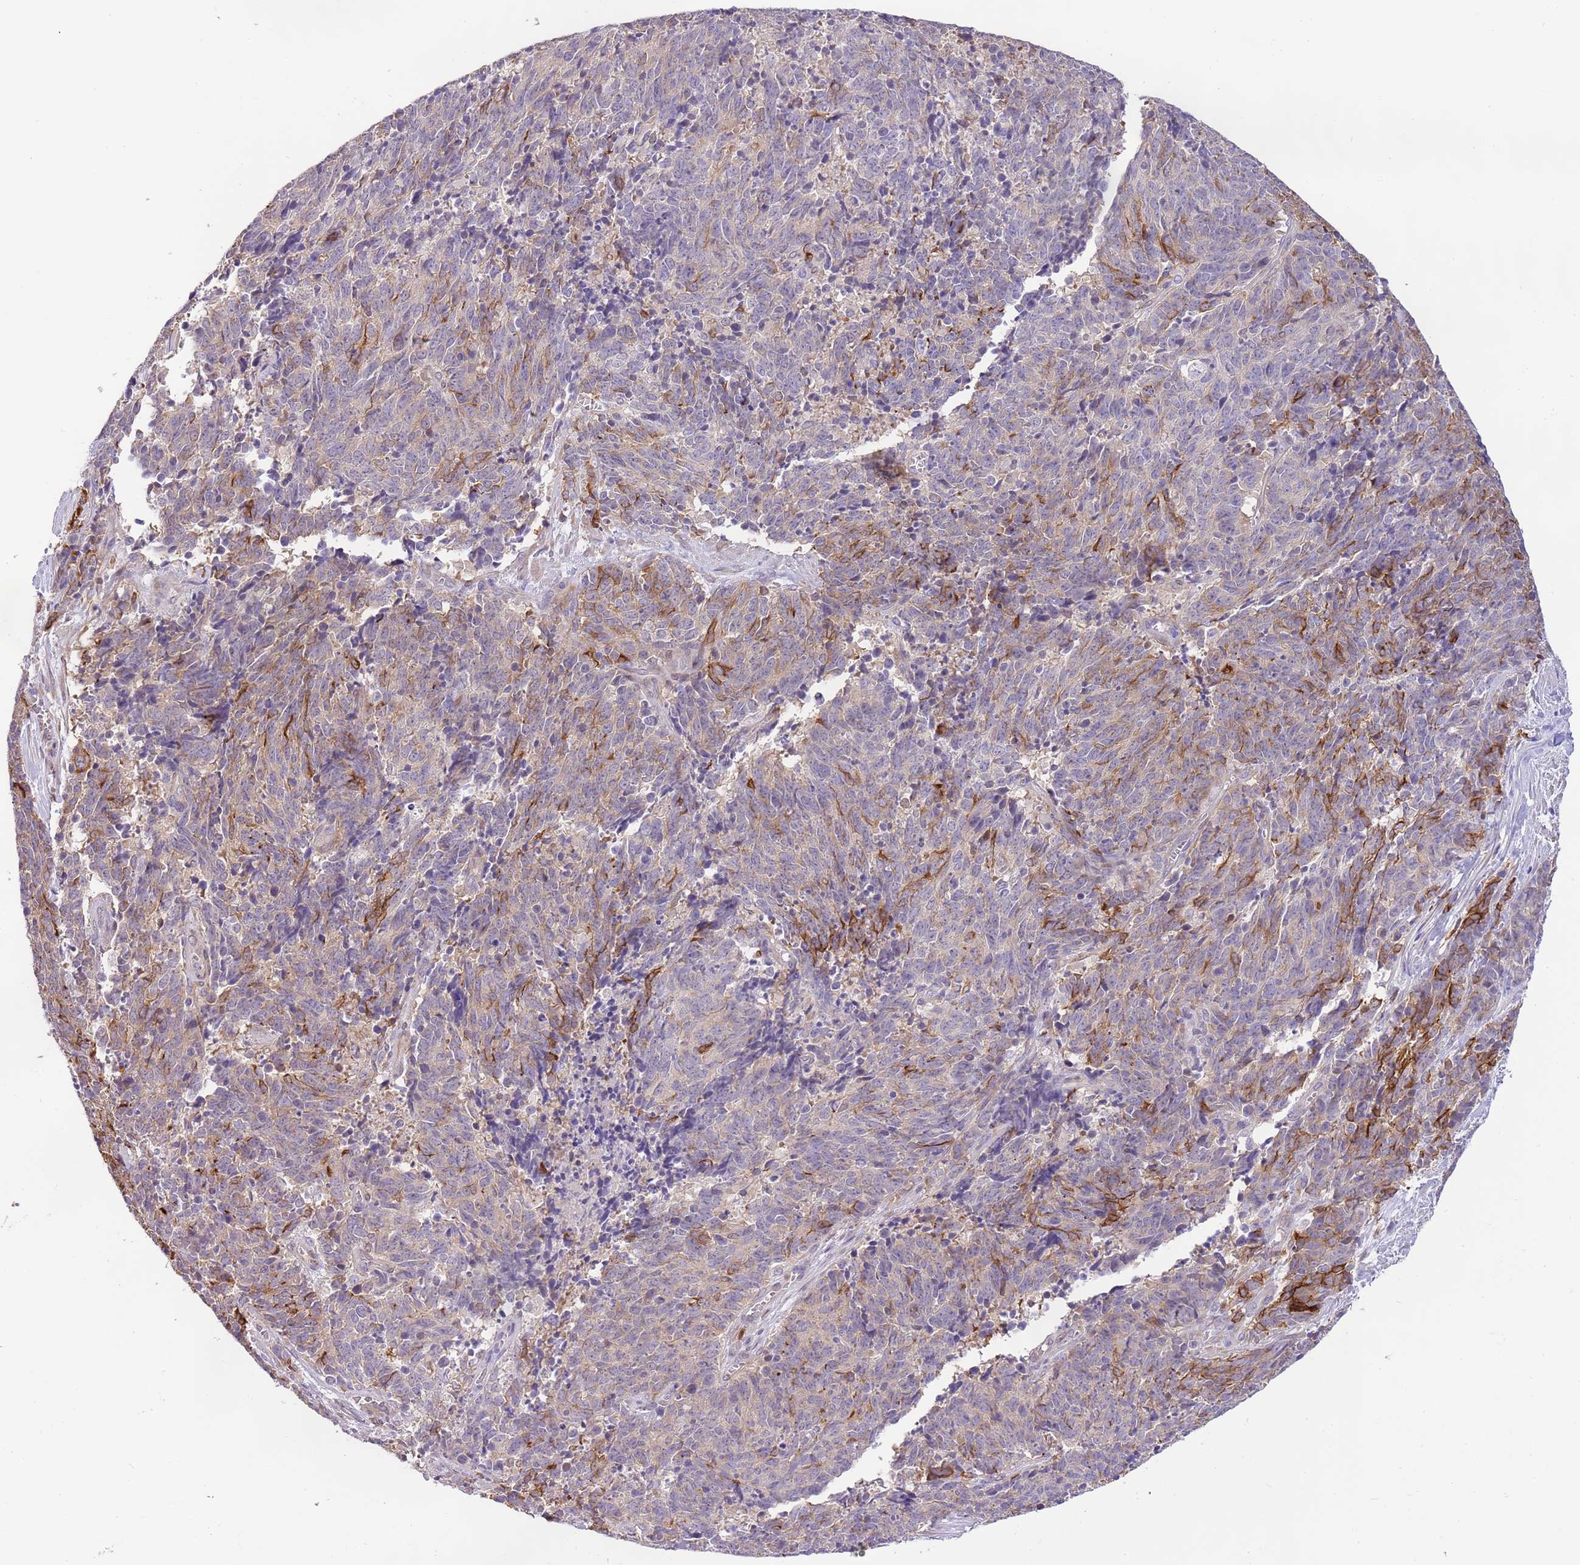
{"staining": {"intensity": "moderate", "quantity": "<25%", "location": "cytoplasmic/membranous"}, "tissue": "cervical cancer", "cell_type": "Tumor cells", "image_type": "cancer", "snomed": [{"axis": "morphology", "description": "Squamous cell carcinoma, NOS"}, {"axis": "topography", "description": "Cervix"}], "caption": "The image demonstrates a brown stain indicating the presence of a protein in the cytoplasmic/membranous of tumor cells in cervical cancer.", "gene": "RFK", "patient": {"sex": "female", "age": 29}}